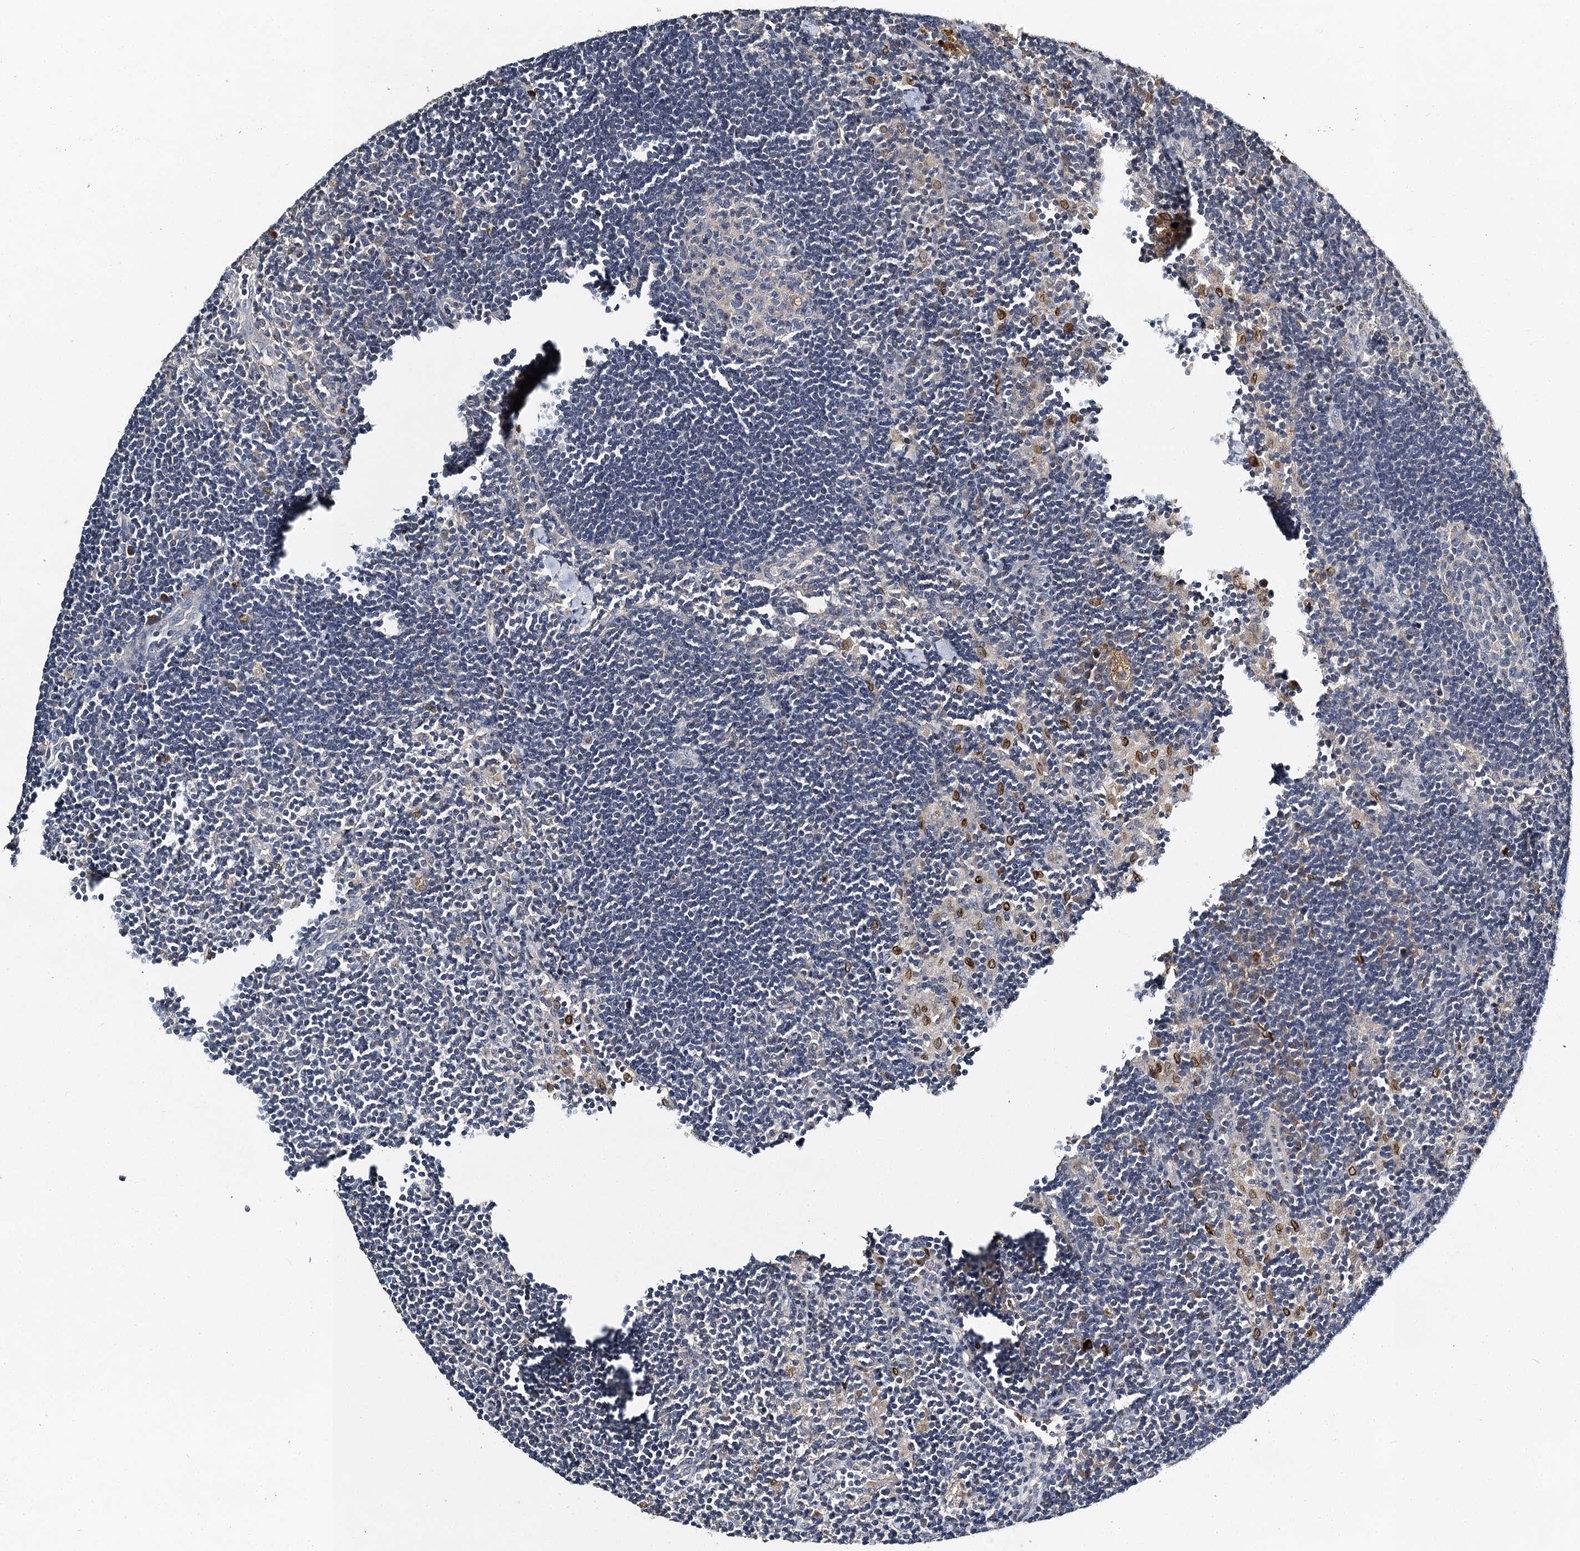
{"staining": {"intensity": "negative", "quantity": "none", "location": "none"}, "tissue": "lymph node", "cell_type": "Germinal center cells", "image_type": "normal", "snomed": [{"axis": "morphology", "description": "Normal tissue, NOS"}, {"axis": "topography", "description": "Lymph node"}], "caption": "DAB immunohistochemical staining of normal lymph node demonstrates no significant positivity in germinal center cells.", "gene": "SLC11A2", "patient": {"sex": "male", "age": 24}}